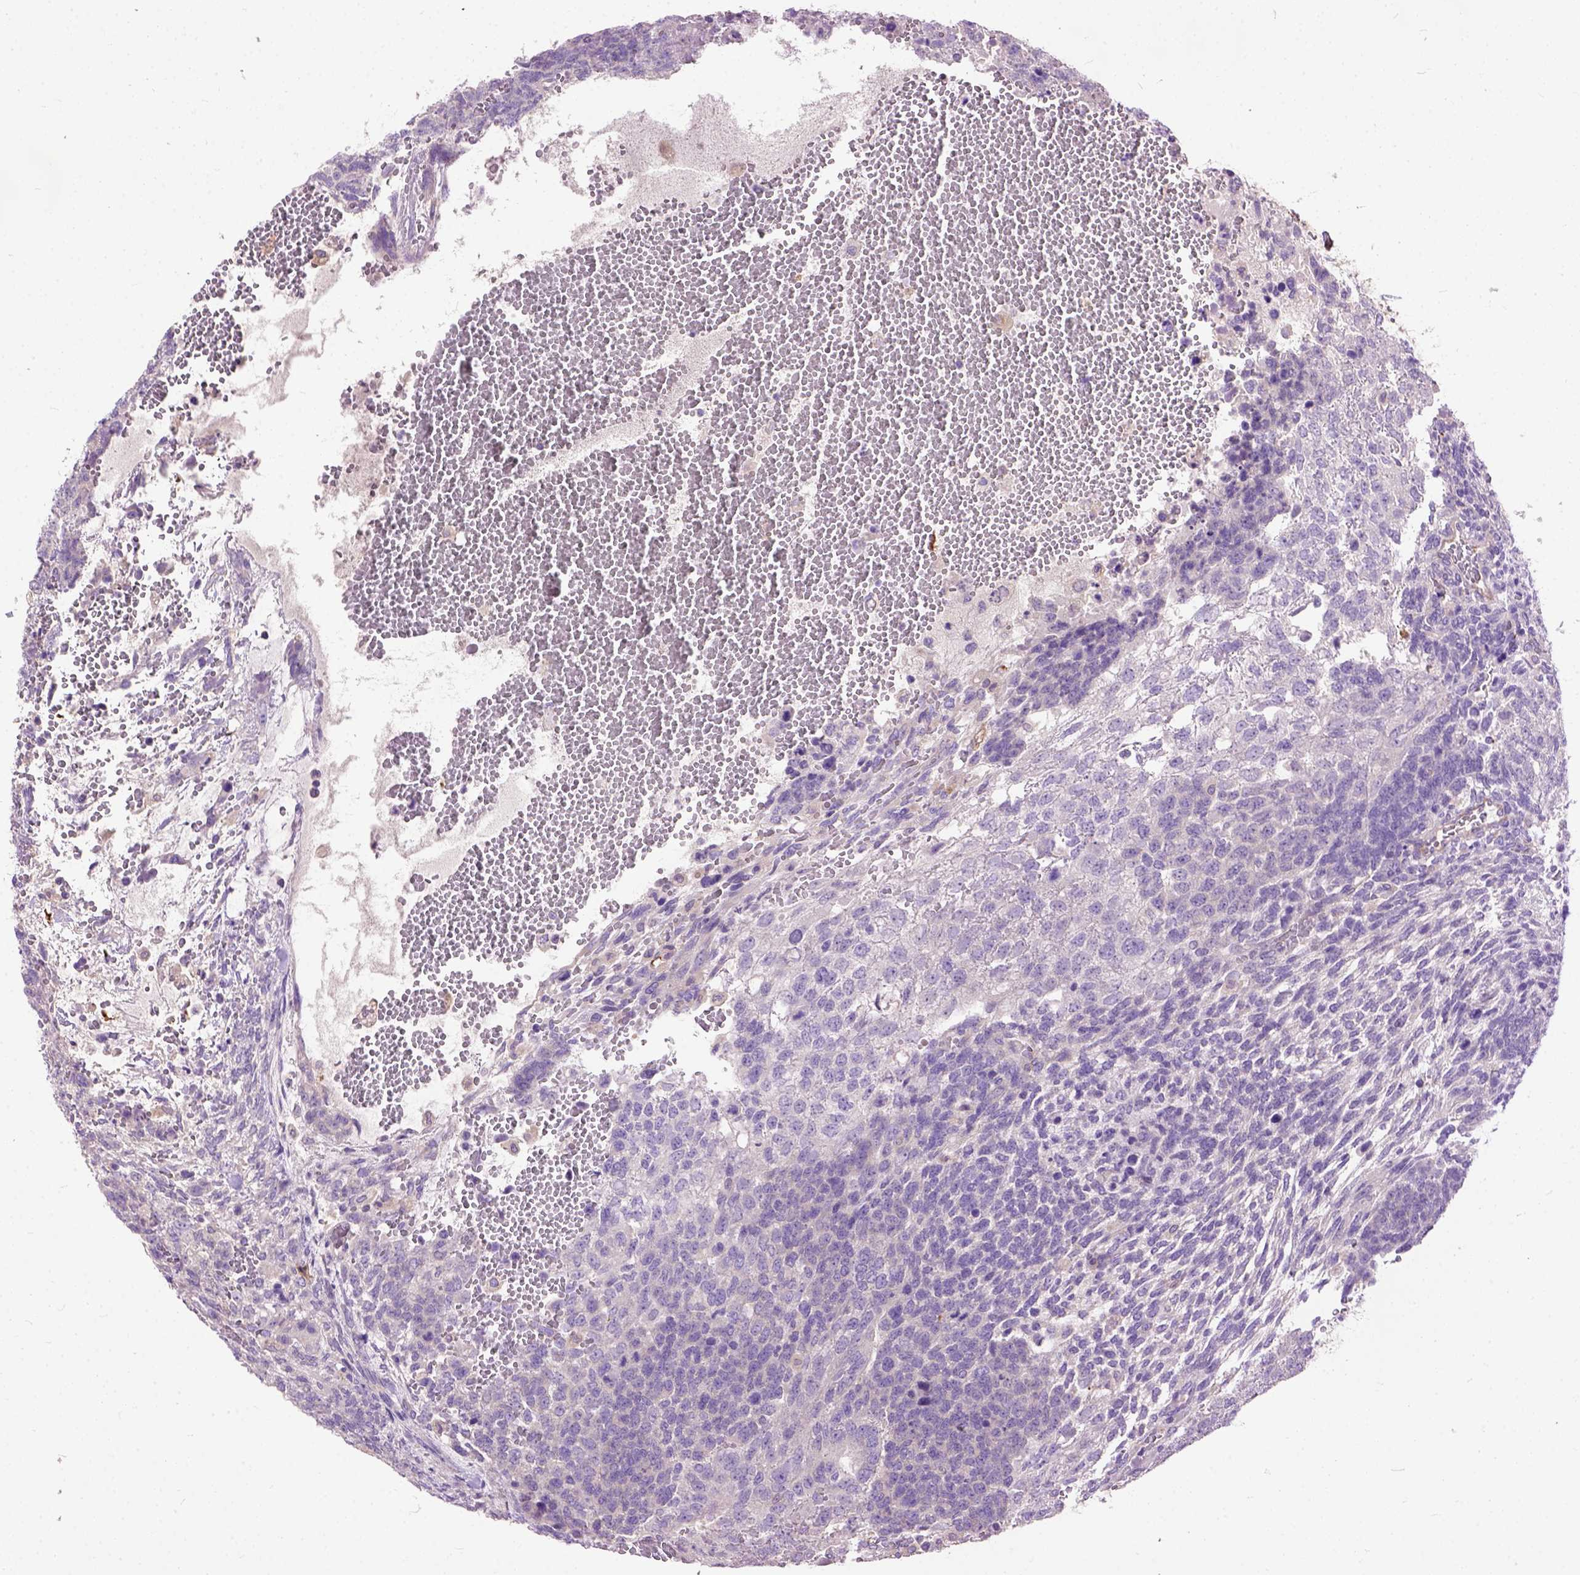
{"staining": {"intensity": "negative", "quantity": "none", "location": "none"}, "tissue": "testis cancer", "cell_type": "Tumor cells", "image_type": "cancer", "snomed": [{"axis": "morphology", "description": "Normal tissue, NOS"}, {"axis": "morphology", "description": "Carcinoma, Embryonal, NOS"}, {"axis": "topography", "description": "Testis"}, {"axis": "topography", "description": "Epididymis"}], "caption": "Tumor cells are negative for brown protein staining in testis embryonal carcinoma.", "gene": "SEMA4F", "patient": {"sex": "male", "age": 23}}